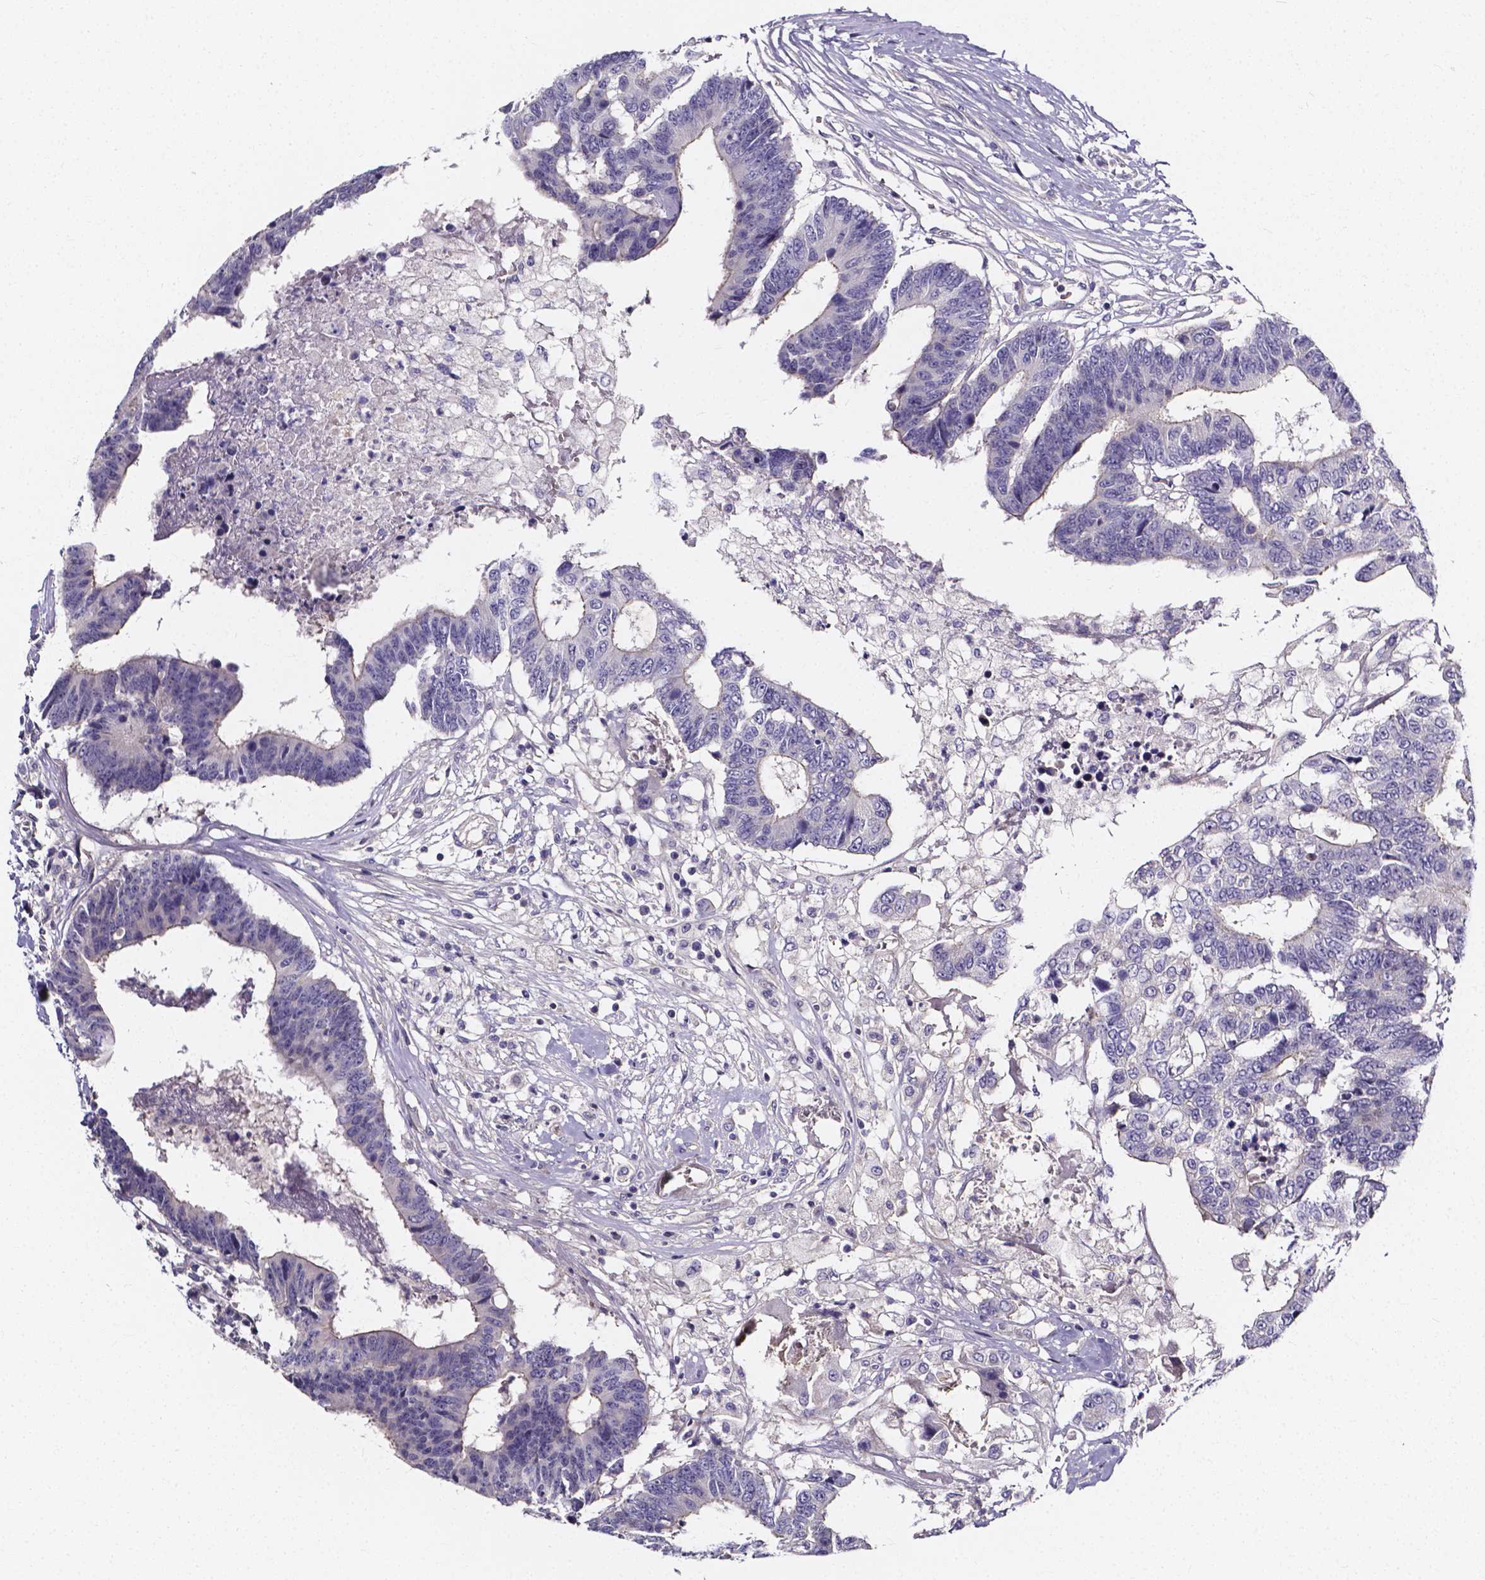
{"staining": {"intensity": "negative", "quantity": "none", "location": "none"}, "tissue": "colorectal cancer", "cell_type": "Tumor cells", "image_type": "cancer", "snomed": [{"axis": "morphology", "description": "Adenocarcinoma, NOS"}, {"axis": "topography", "description": "Colon"}], "caption": "High magnification brightfield microscopy of colorectal cancer stained with DAB (3,3'-diaminobenzidine) (brown) and counterstained with hematoxylin (blue): tumor cells show no significant expression.", "gene": "CACNG8", "patient": {"sex": "female", "age": 48}}